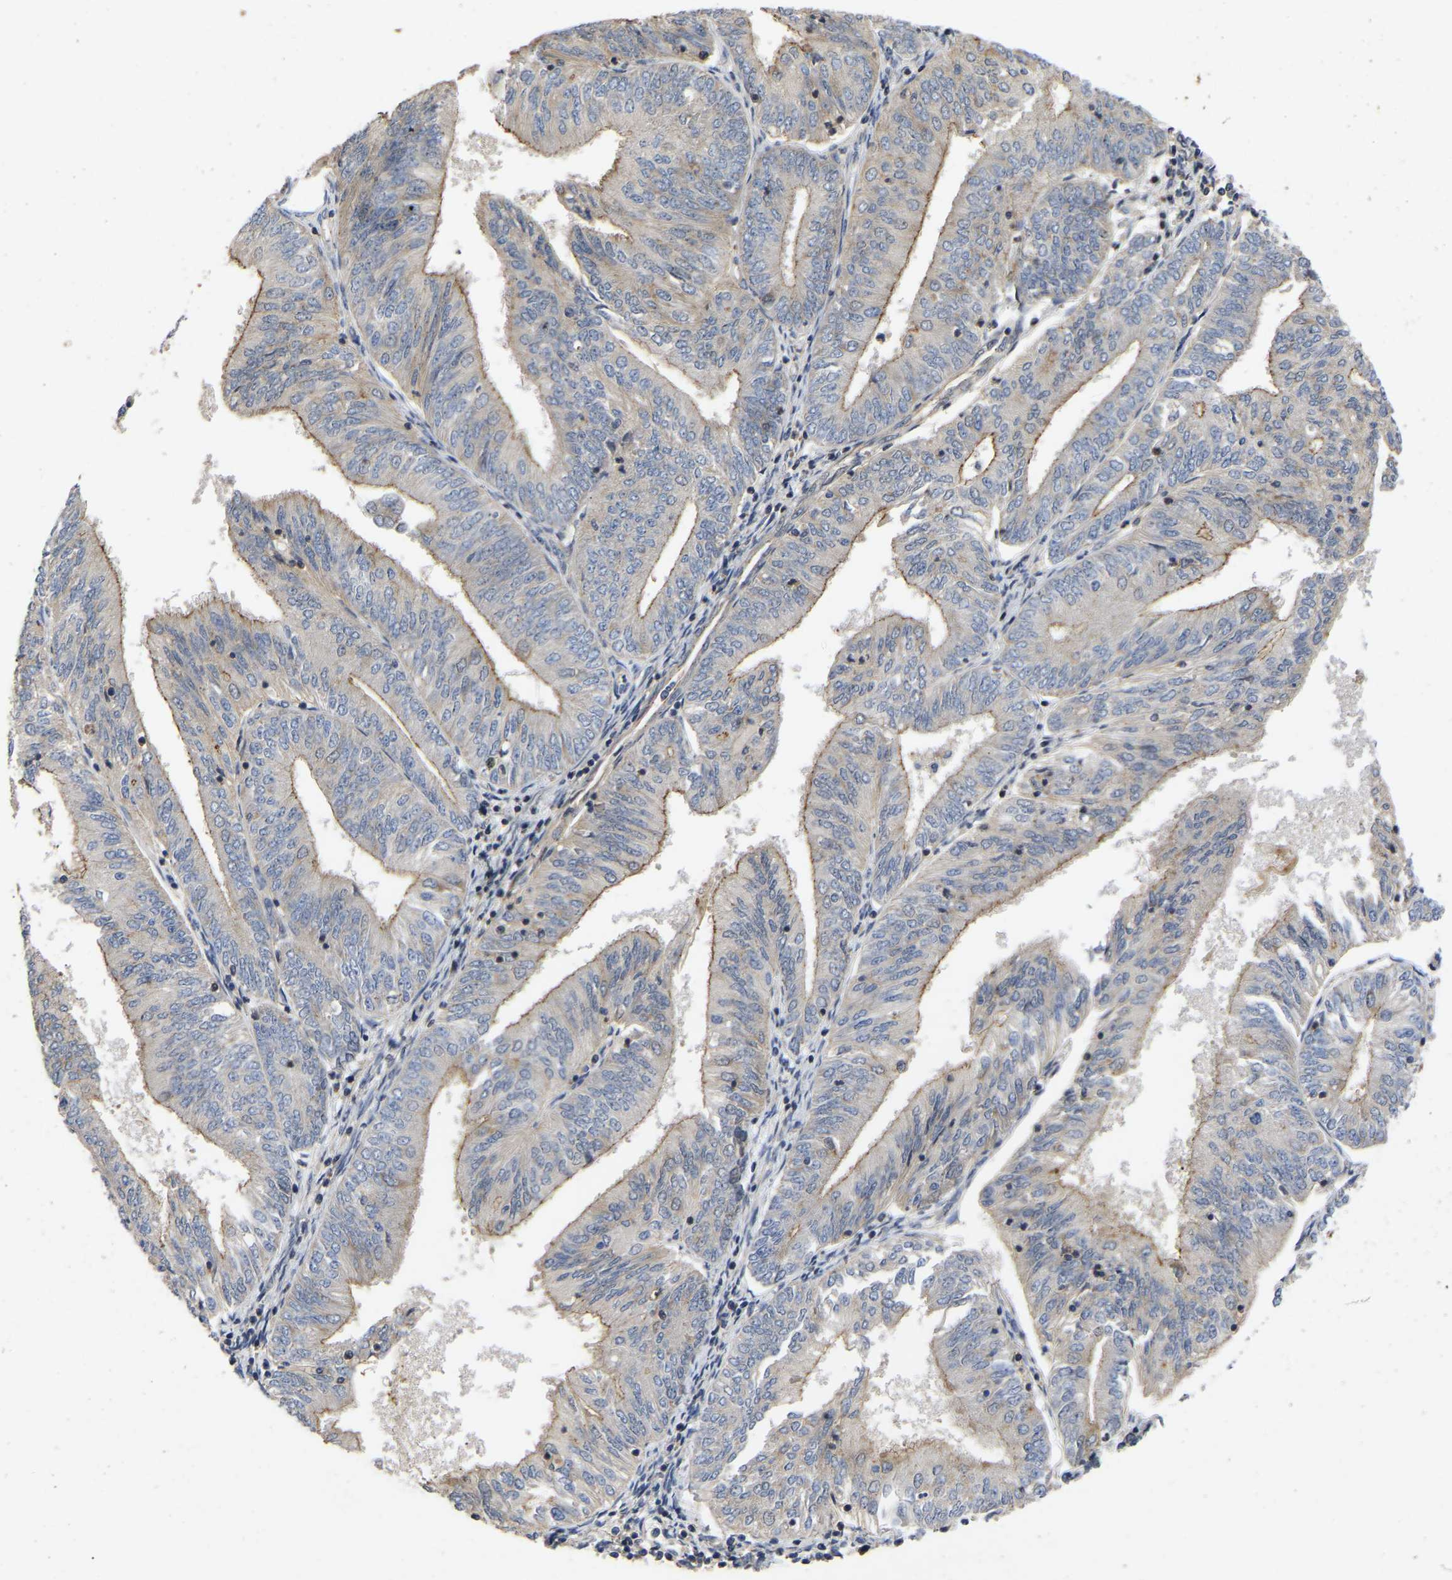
{"staining": {"intensity": "weak", "quantity": ">75%", "location": "cytoplasmic/membranous"}, "tissue": "endometrial cancer", "cell_type": "Tumor cells", "image_type": "cancer", "snomed": [{"axis": "morphology", "description": "Adenocarcinoma, NOS"}, {"axis": "topography", "description": "Endometrium"}], "caption": "This is an image of immunohistochemistry (IHC) staining of endometrial cancer (adenocarcinoma), which shows weak staining in the cytoplasmic/membranous of tumor cells.", "gene": "PRDM14", "patient": {"sex": "female", "age": 58}}